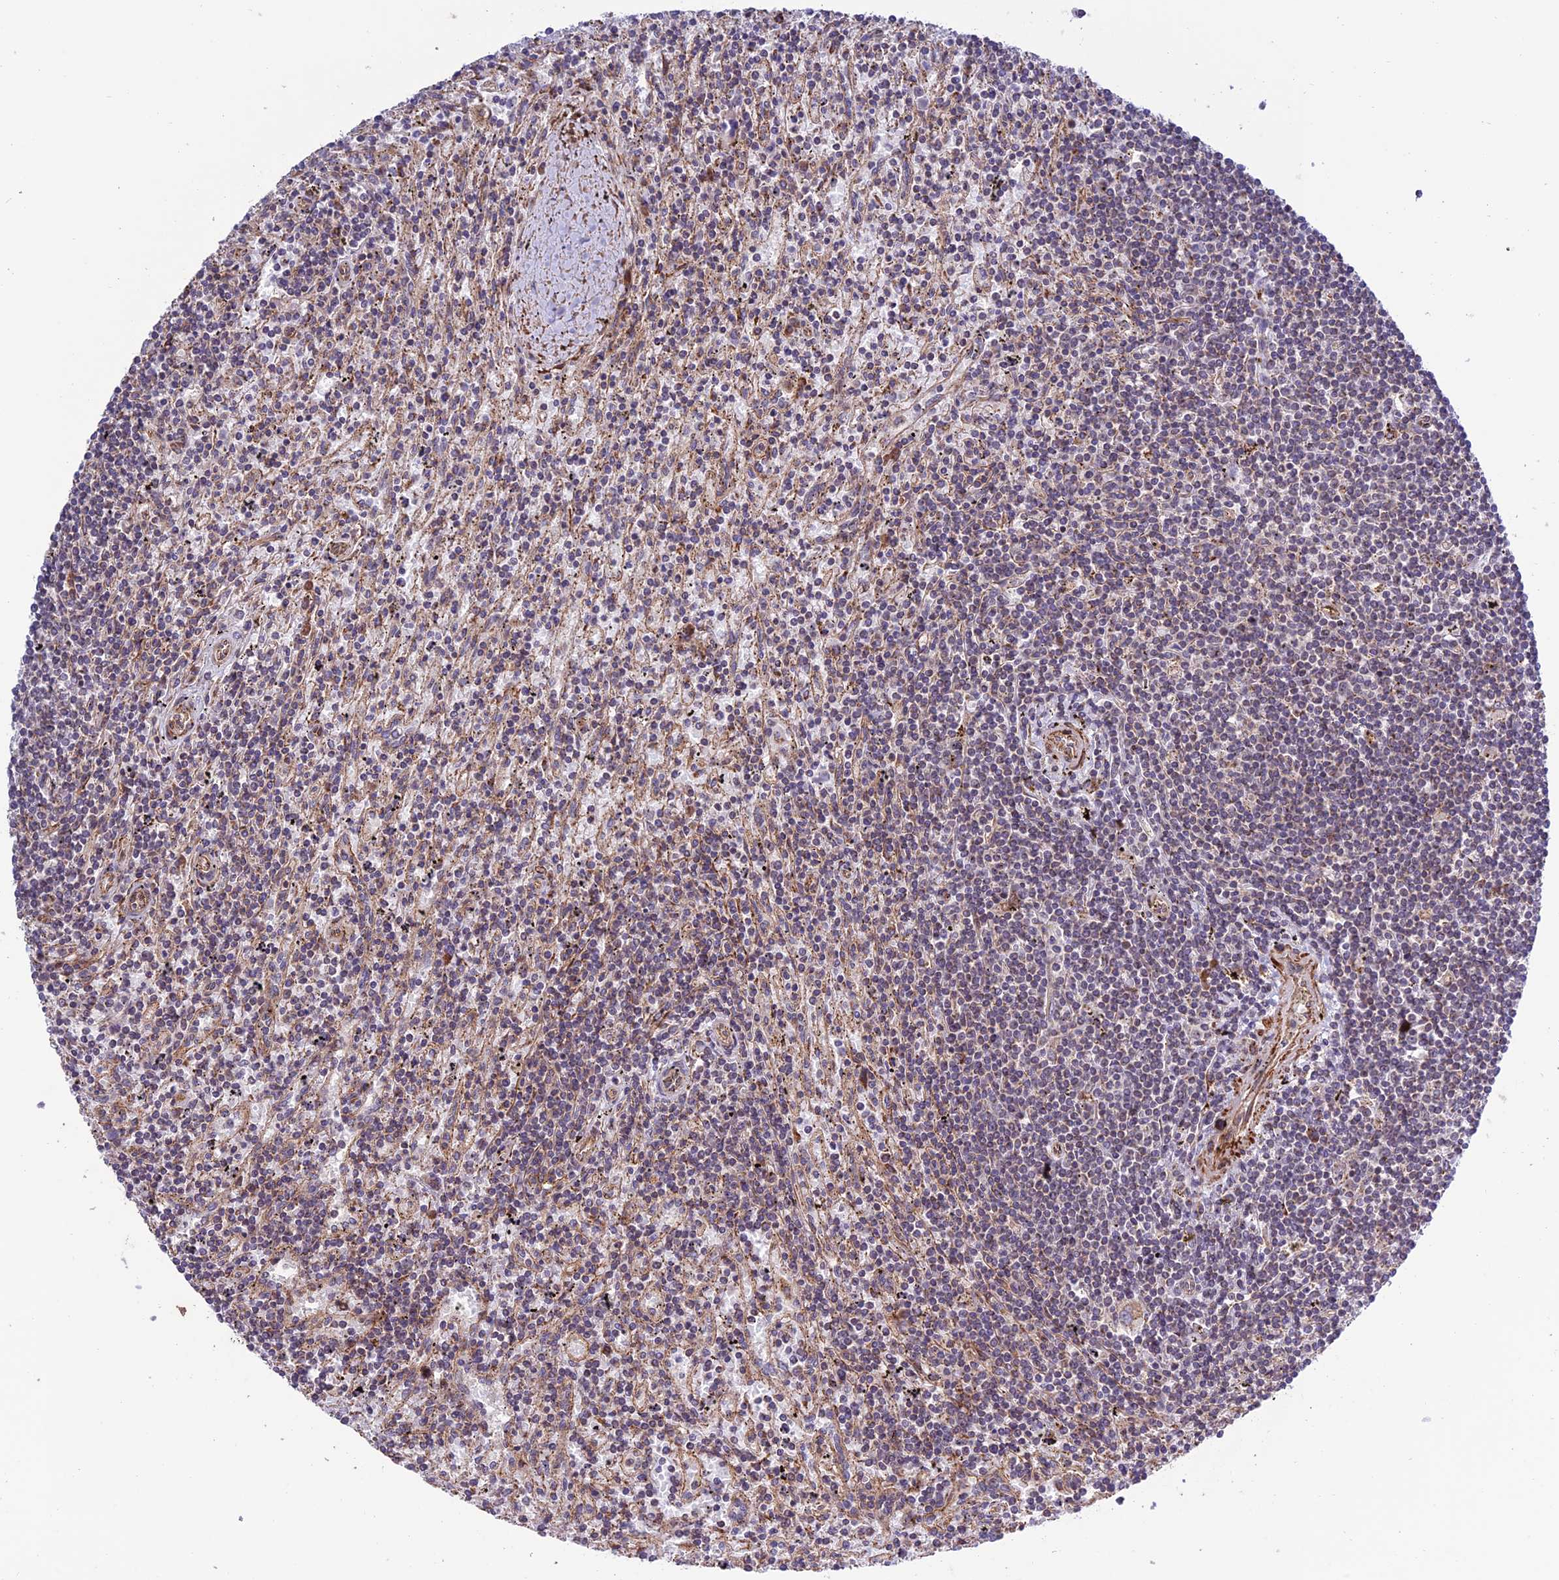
{"staining": {"intensity": "negative", "quantity": "none", "location": "none"}, "tissue": "lymphoma", "cell_type": "Tumor cells", "image_type": "cancer", "snomed": [{"axis": "morphology", "description": "Malignant lymphoma, non-Hodgkin's type, Low grade"}, {"axis": "topography", "description": "Spleen"}], "caption": "There is no significant positivity in tumor cells of lymphoma.", "gene": "TNIP3", "patient": {"sex": "male", "age": 76}}